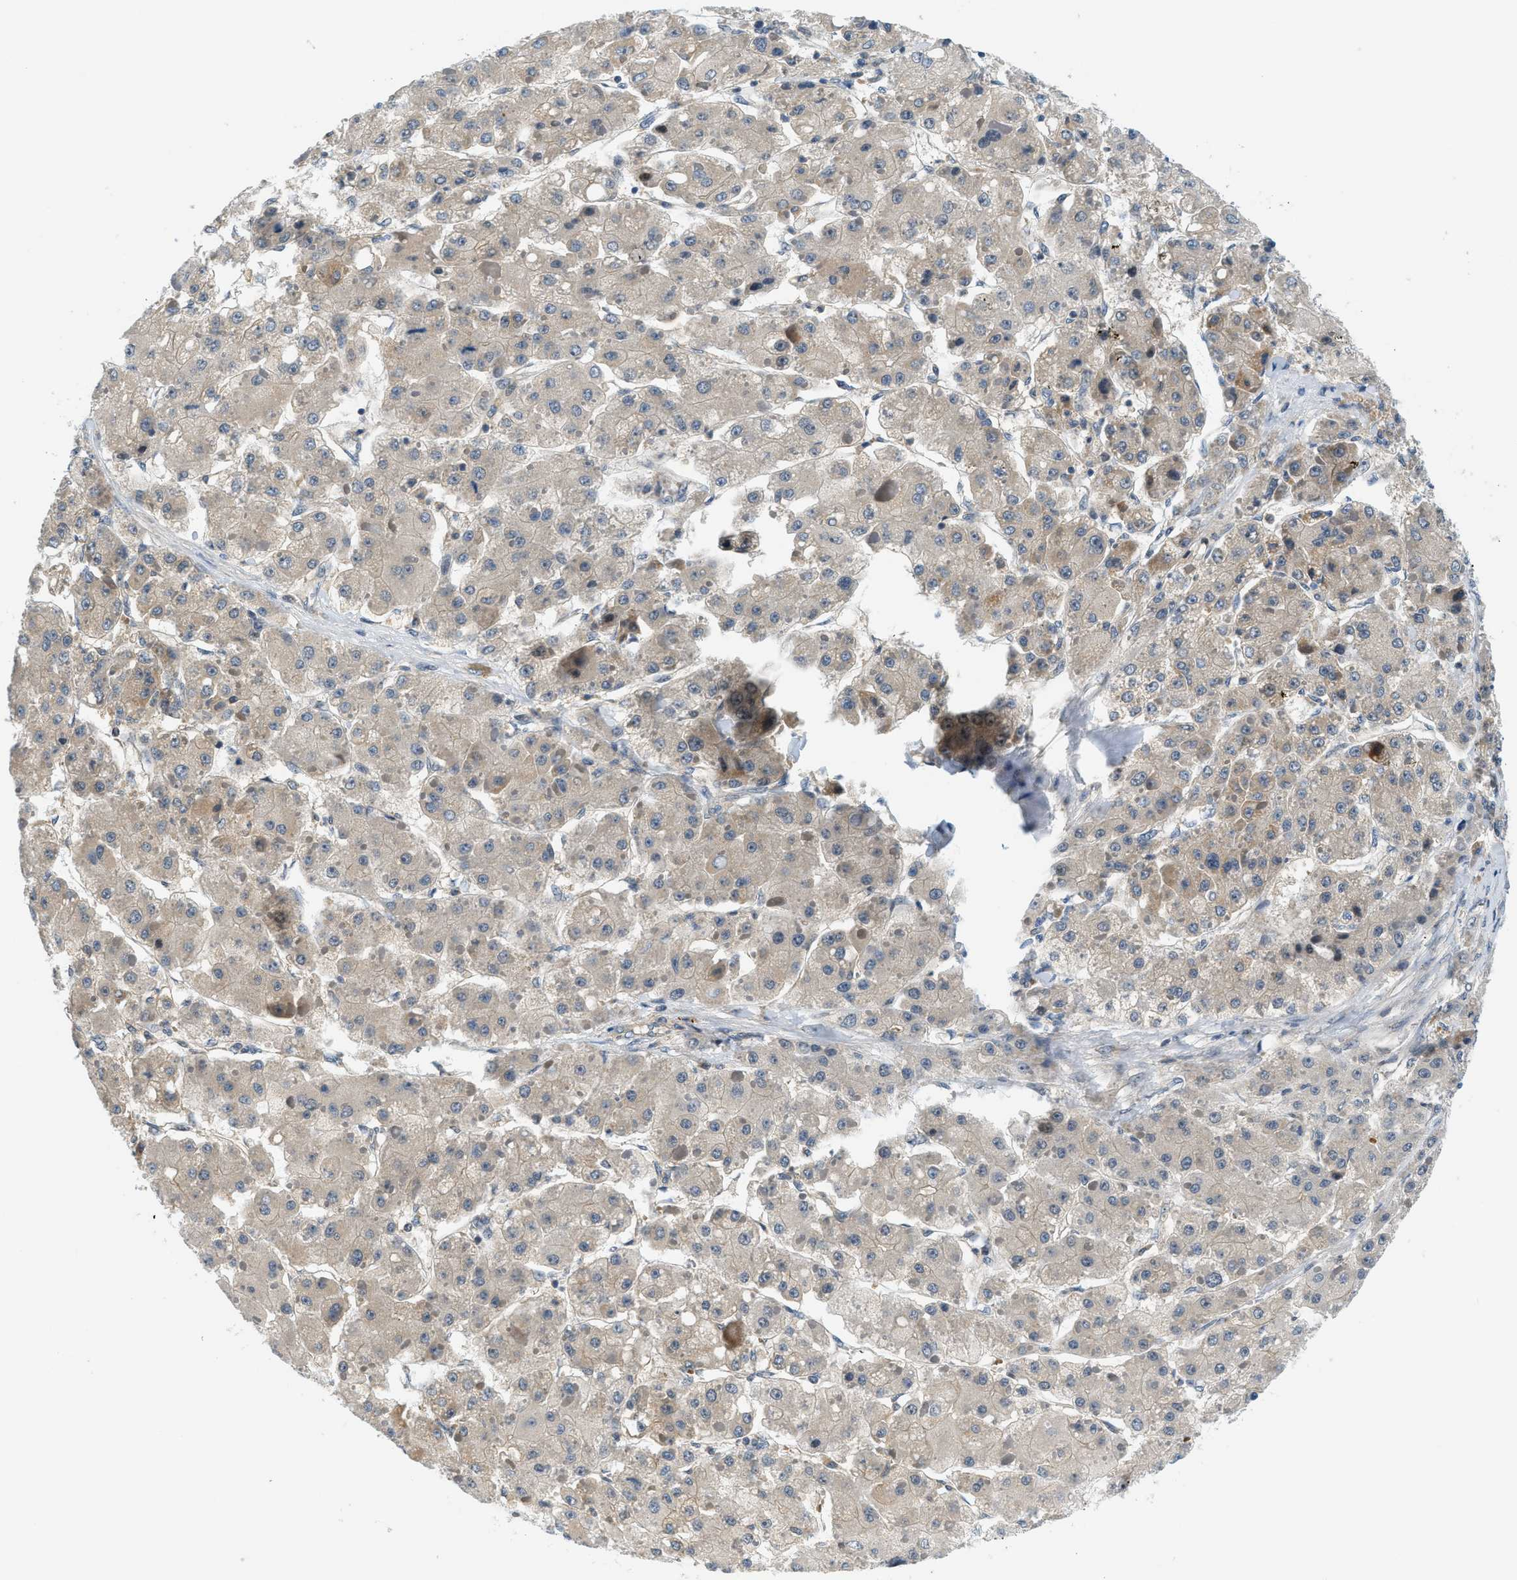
{"staining": {"intensity": "weak", "quantity": "<25%", "location": "cytoplasmic/membranous"}, "tissue": "liver cancer", "cell_type": "Tumor cells", "image_type": "cancer", "snomed": [{"axis": "morphology", "description": "Carcinoma, Hepatocellular, NOS"}, {"axis": "topography", "description": "Liver"}], "caption": "This is a image of immunohistochemistry (IHC) staining of liver cancer (hepatocellular carcinoma), which shows no staining in tumor cells. (Brightfield microscopy of DAB (3,3'-diaminobenzidine) immunohistochemistry (IHC) at high magnification).", "gene": "KCNK1", "patient": {"sex": "female", "age": 73}}